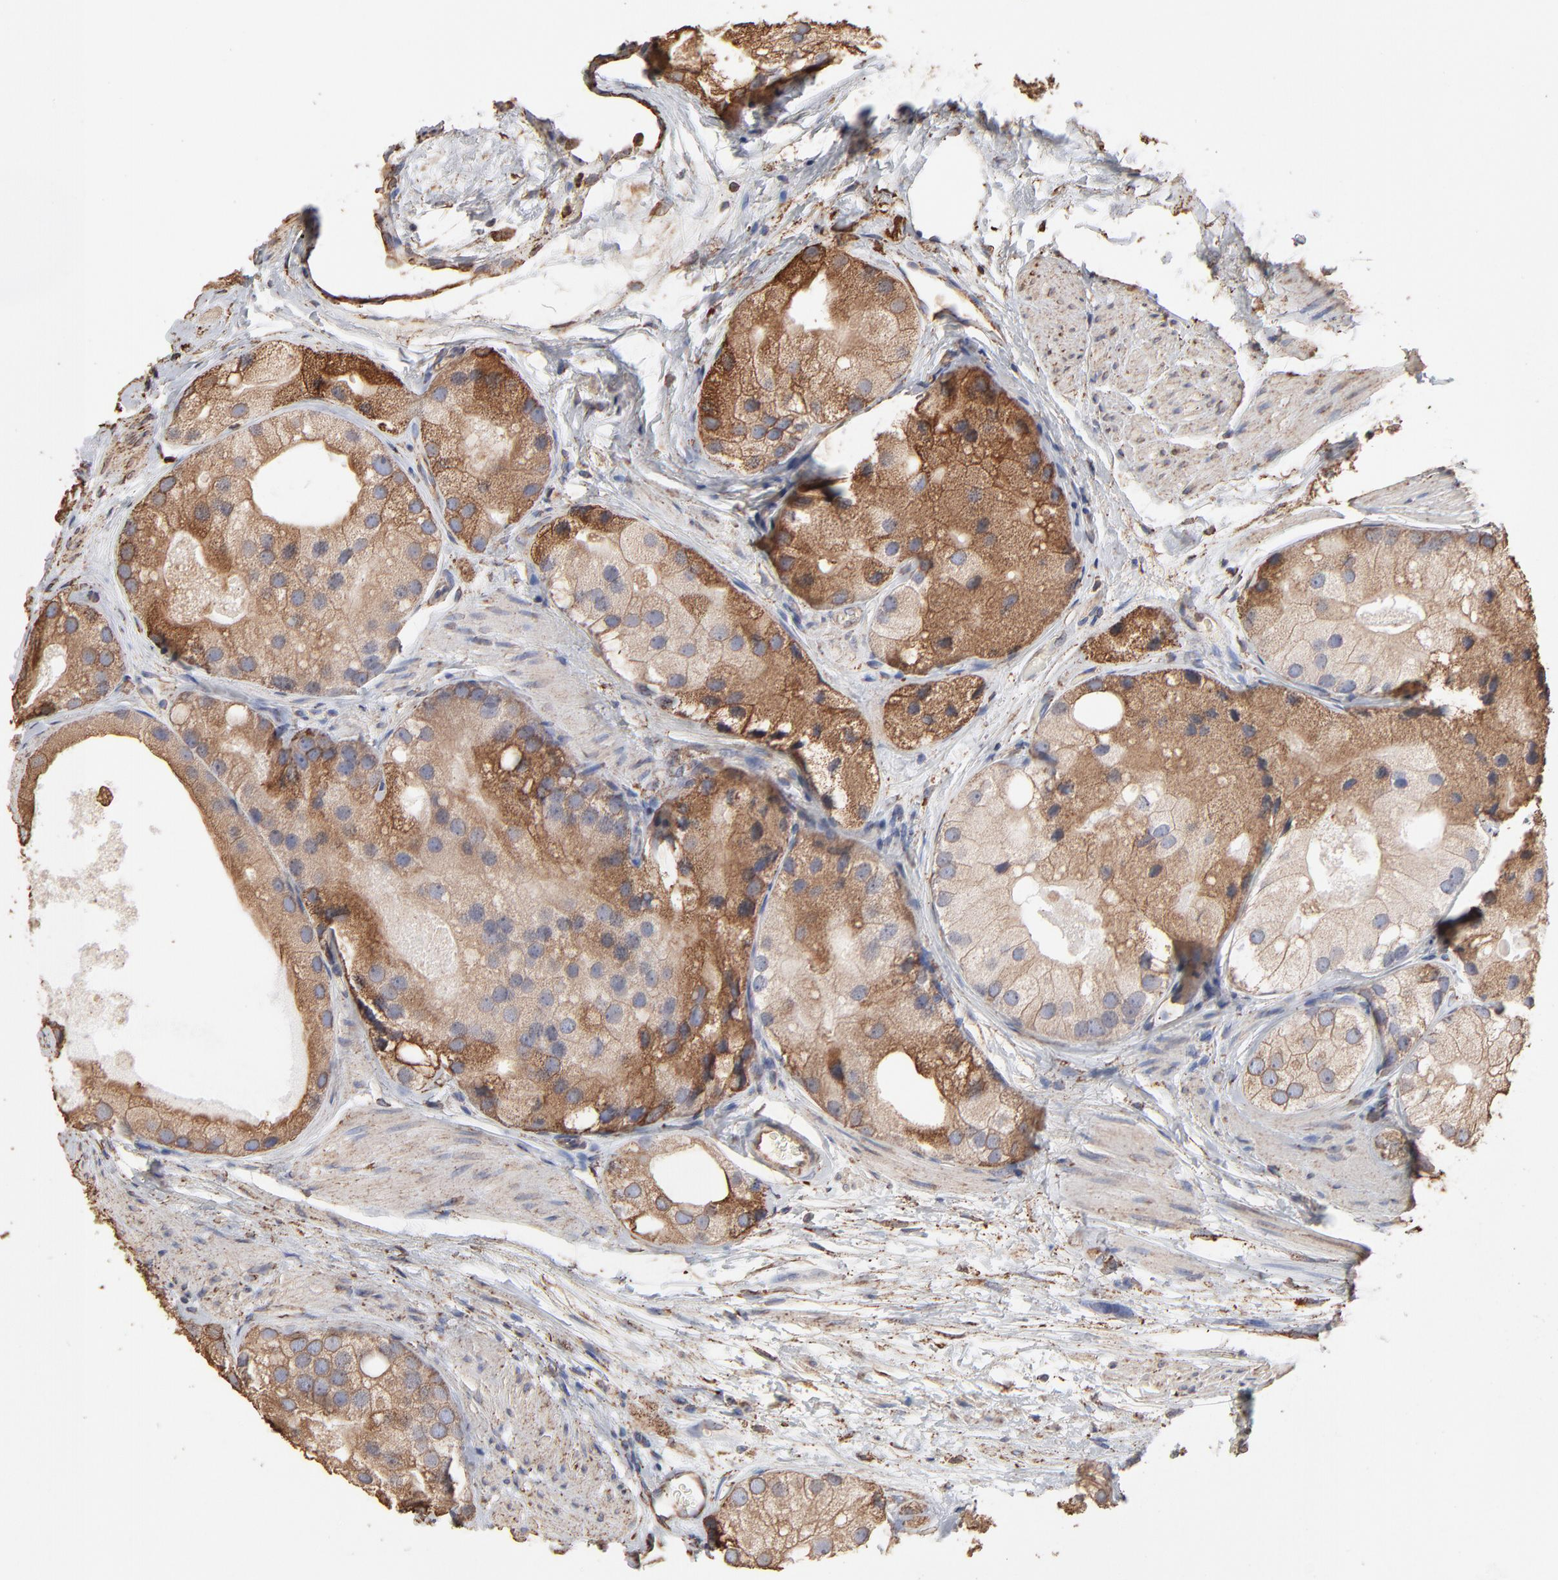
{"staining": {"intensity": "moderate", "quantity": ">75%", "location": "cytoplasmic/membranous"}, "tissue": "prostate cancer", "cell_type": "Tumor cells", "image_type": "cancer", "snomed": [{"axis": "morphology", "description": "Adenocarcinoma, Low grade"}, {"axis": "topography", "description": "Prostate"}], "caption": "Prostate cancer tissue exhibits moderate cytoplasmic/membranous positivity in approximately >75% of tumor cells", "gene": "PDIA3", "patient": {"sex": "male", "age": 69}}